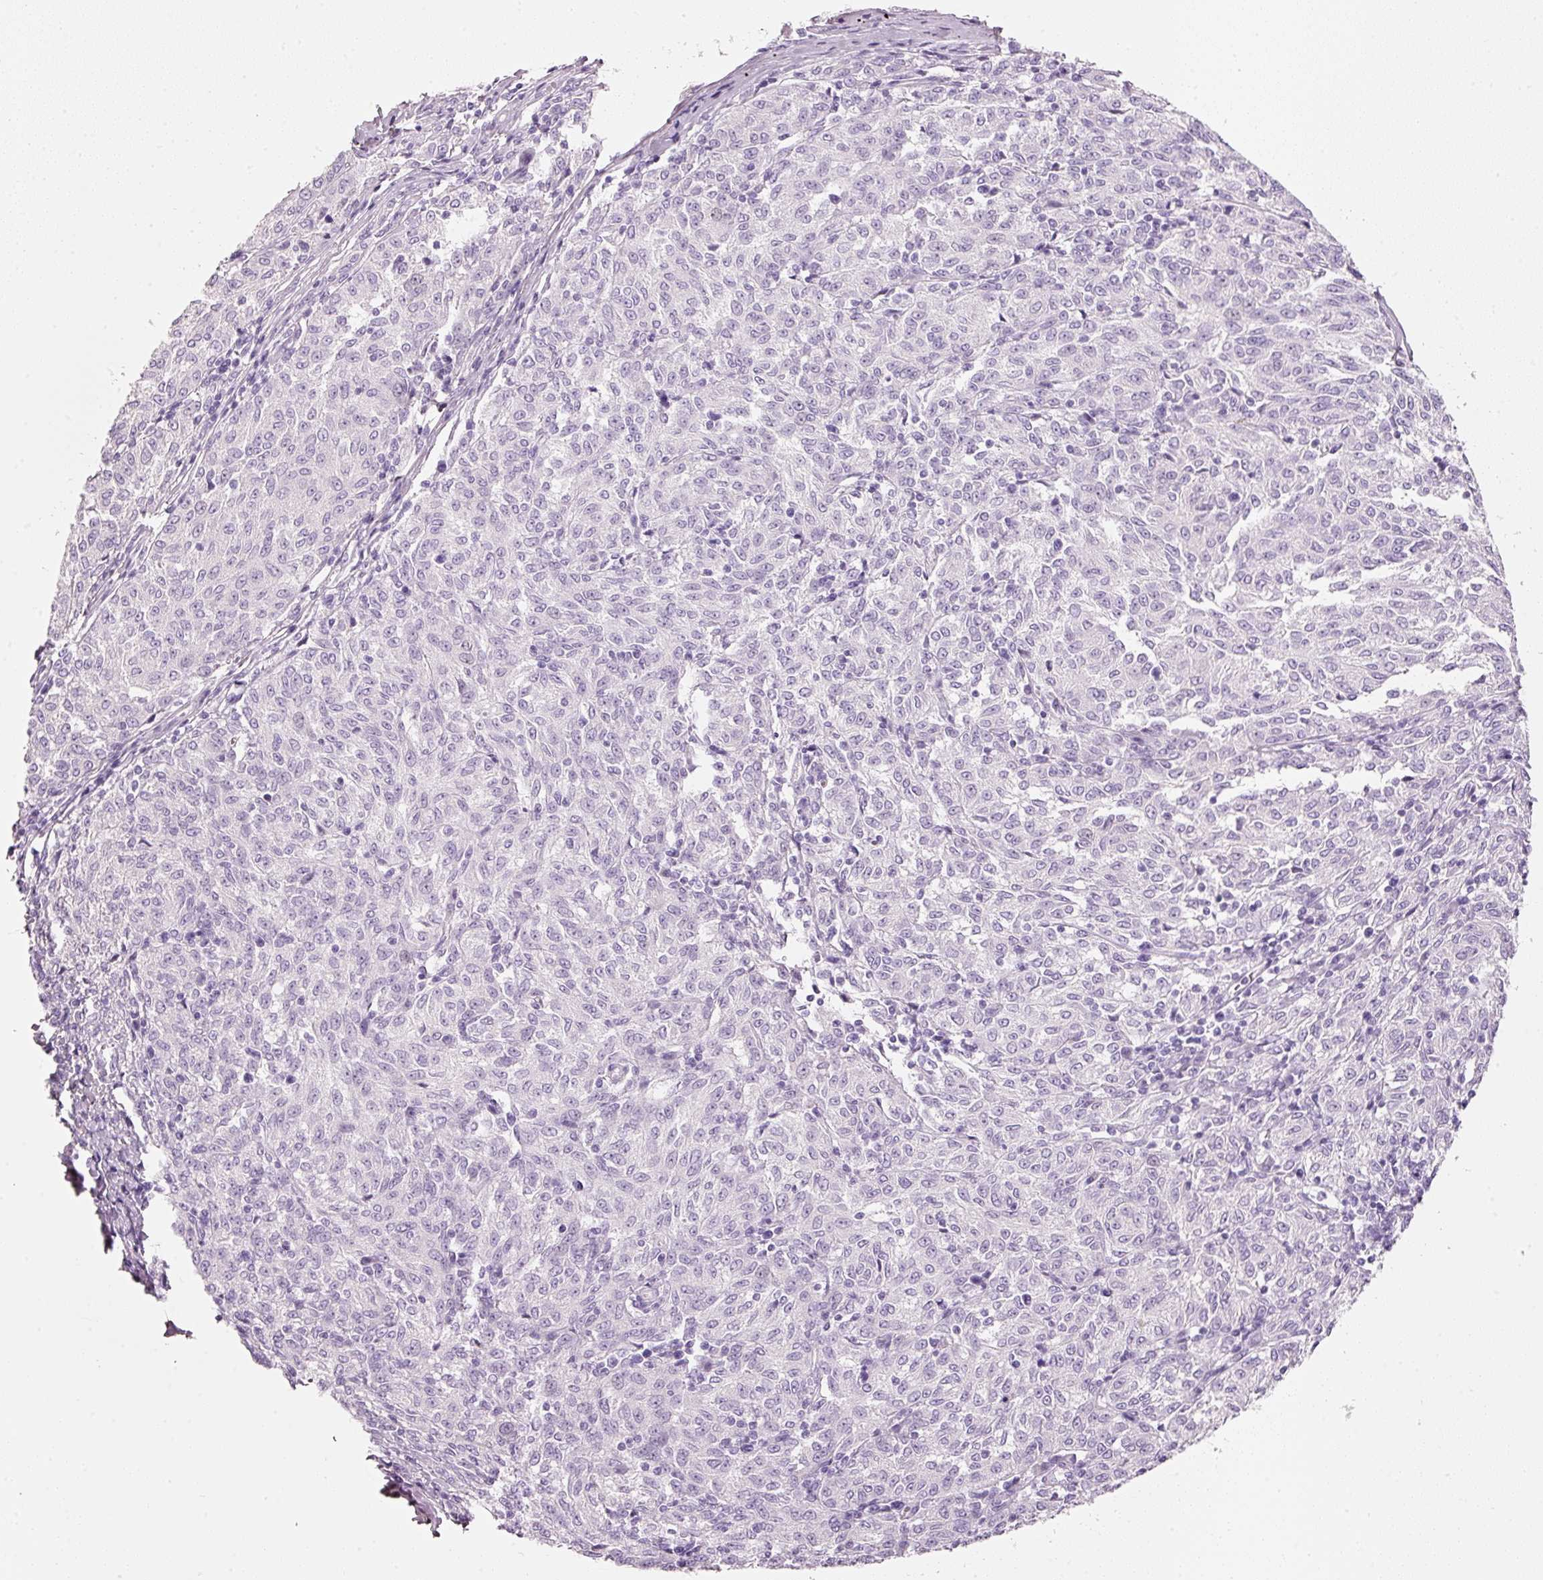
{"staining": {"intensity": "negative", "quantity": "none", "location": "none"}, "tissue": "melanoma", "cell_type": "Tumor cells", "image_type": "cancer", "snomed": [{"axis": "morphology", "description": "Malignant melanoma, NOS"}, {"axis": "topography", "description": "Skin"}], "caption": "Melanoma was stained to show a protein in brown. There is no significant staining in tumor cells.", "gene": "PDXDC1", "patient": {"sex": "female", "age": 72}}